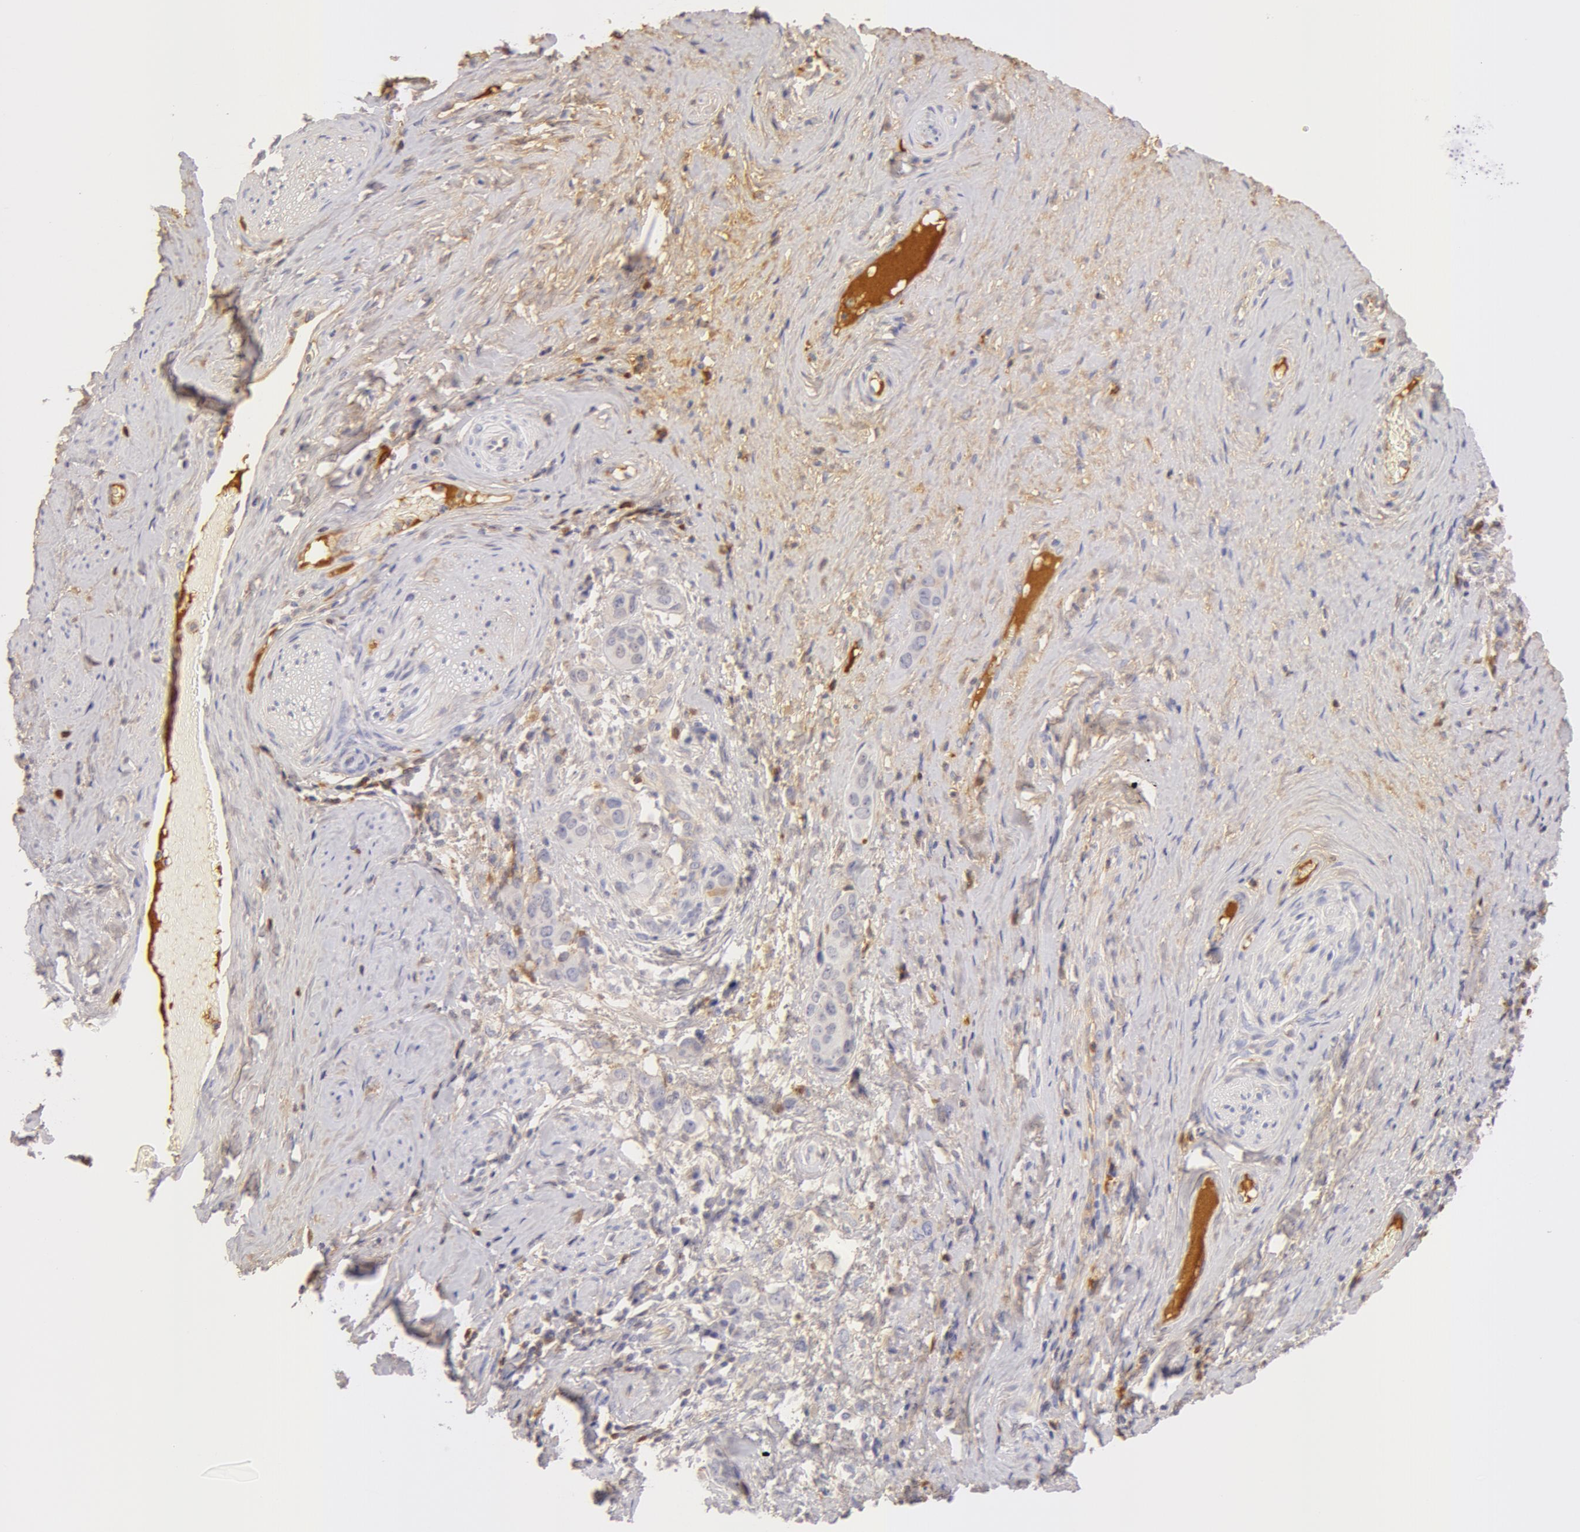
{"staining": {"intensity": "negative", "quantity": "none", "location": "none"}, "tissue": "cervical cancer", "cell_type": "Tumor cells", "image_type": "cancer", "snomed": [{"axis": "morphology", "description": "Squamous cell carcinoma, NOS"}, {"axis": "topography", "description": "Cervix"}], "caption": "Protein analysis of cervical cancer demonstrates no significant positivity in tumor cells.", "gene": "GC", "patient": {"sex": "female", "age": 54}}